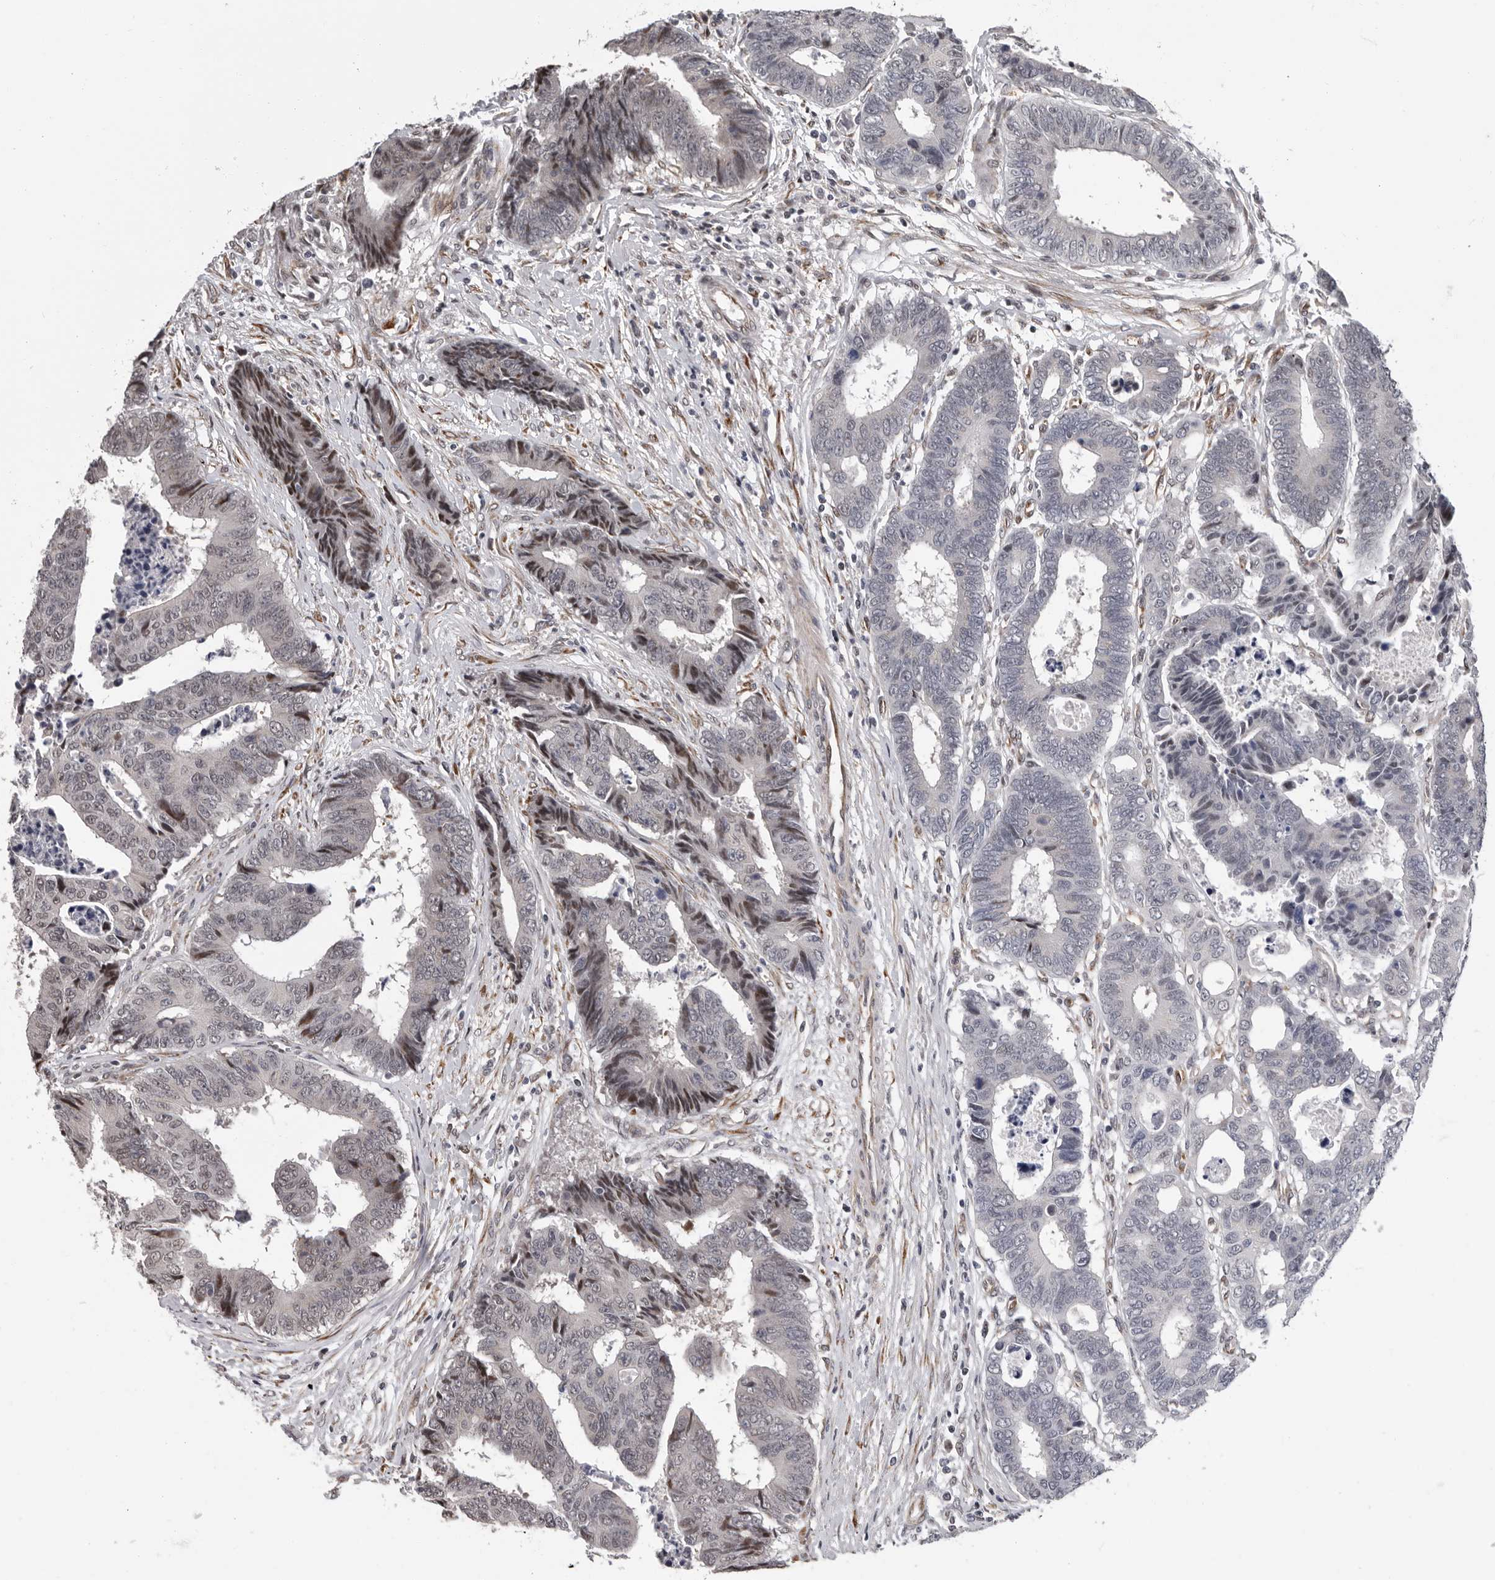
{"staining": {"intensity": "moderate", "quantity": "<25%", "location": "nuclear"}, "tissue": "colorectal cancer", "cell_type": "Tumor cells", "image_type": "cancer", "snomed": [{"axis": "morphology", "description": "Adenocarcinoma, NOS"}, {"axis": "topography", "description": "Rectum"}], "caption": "This photomicrograph displays adenocarcinoma (colorectal) stained with immunohistochemistry to label a protein in brown. The nuclear of tumor cells show moderate positivity for the protein. Nuclei are counter-stained blue.", "gene": "RALGPS2", "patient": {"sex": "male", "age": 84}}